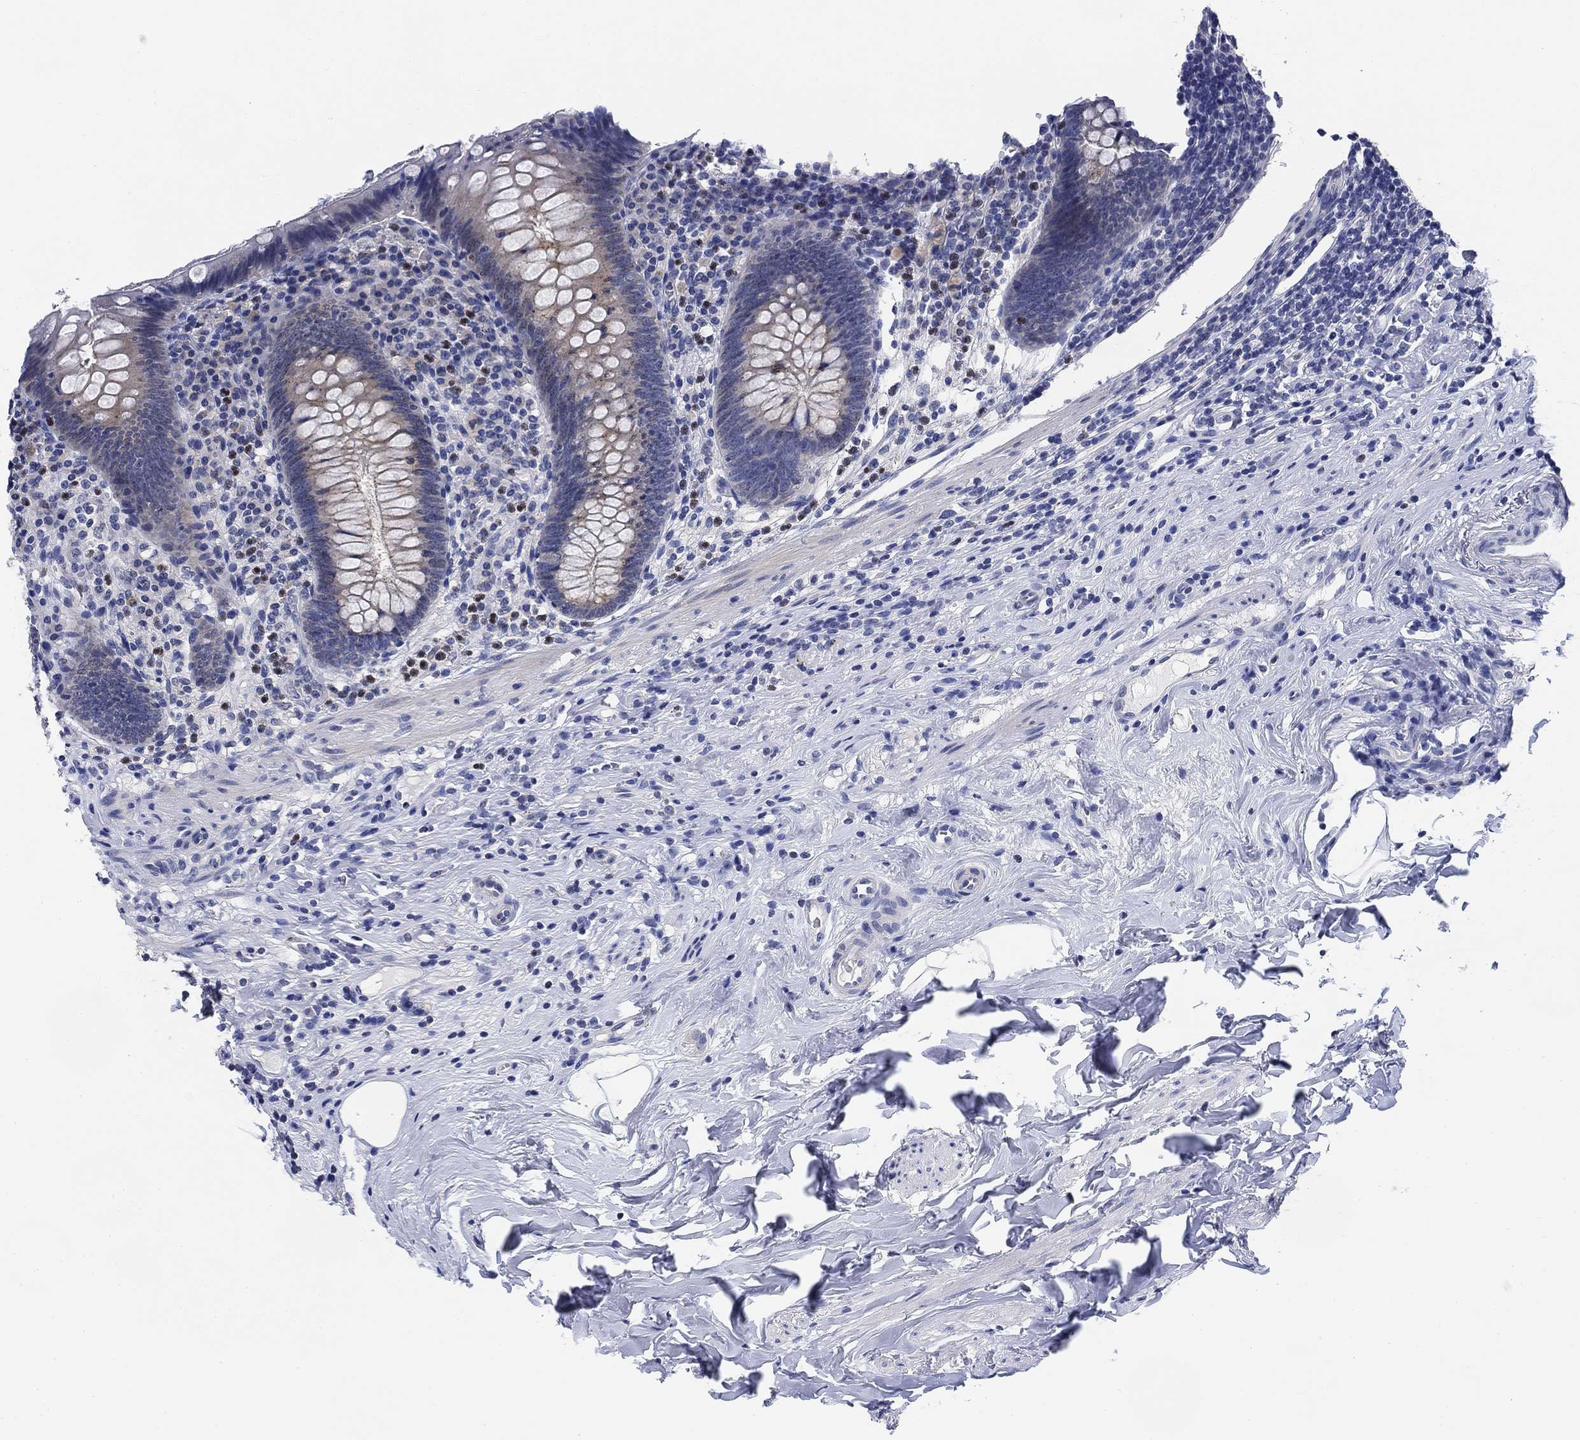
{"staining": {"intensity": "negative", "quantity": "none", "location": "none"}, "tissue": "appendix", "cell_type": "Glandular cells", "image_type": "normal", "snomed": [{"axis": "morphology", "description": "Normal tissue, NOS"}, {"axis": "topography", "description": "Appendix"}], "caption": "Immunohistochemistry image of unremarkable human appendix stained for a protein (brown), which reveals no expression in glandular cells.", "gene": "DAZL", "patient": {"sex": "male", "age": 47}}